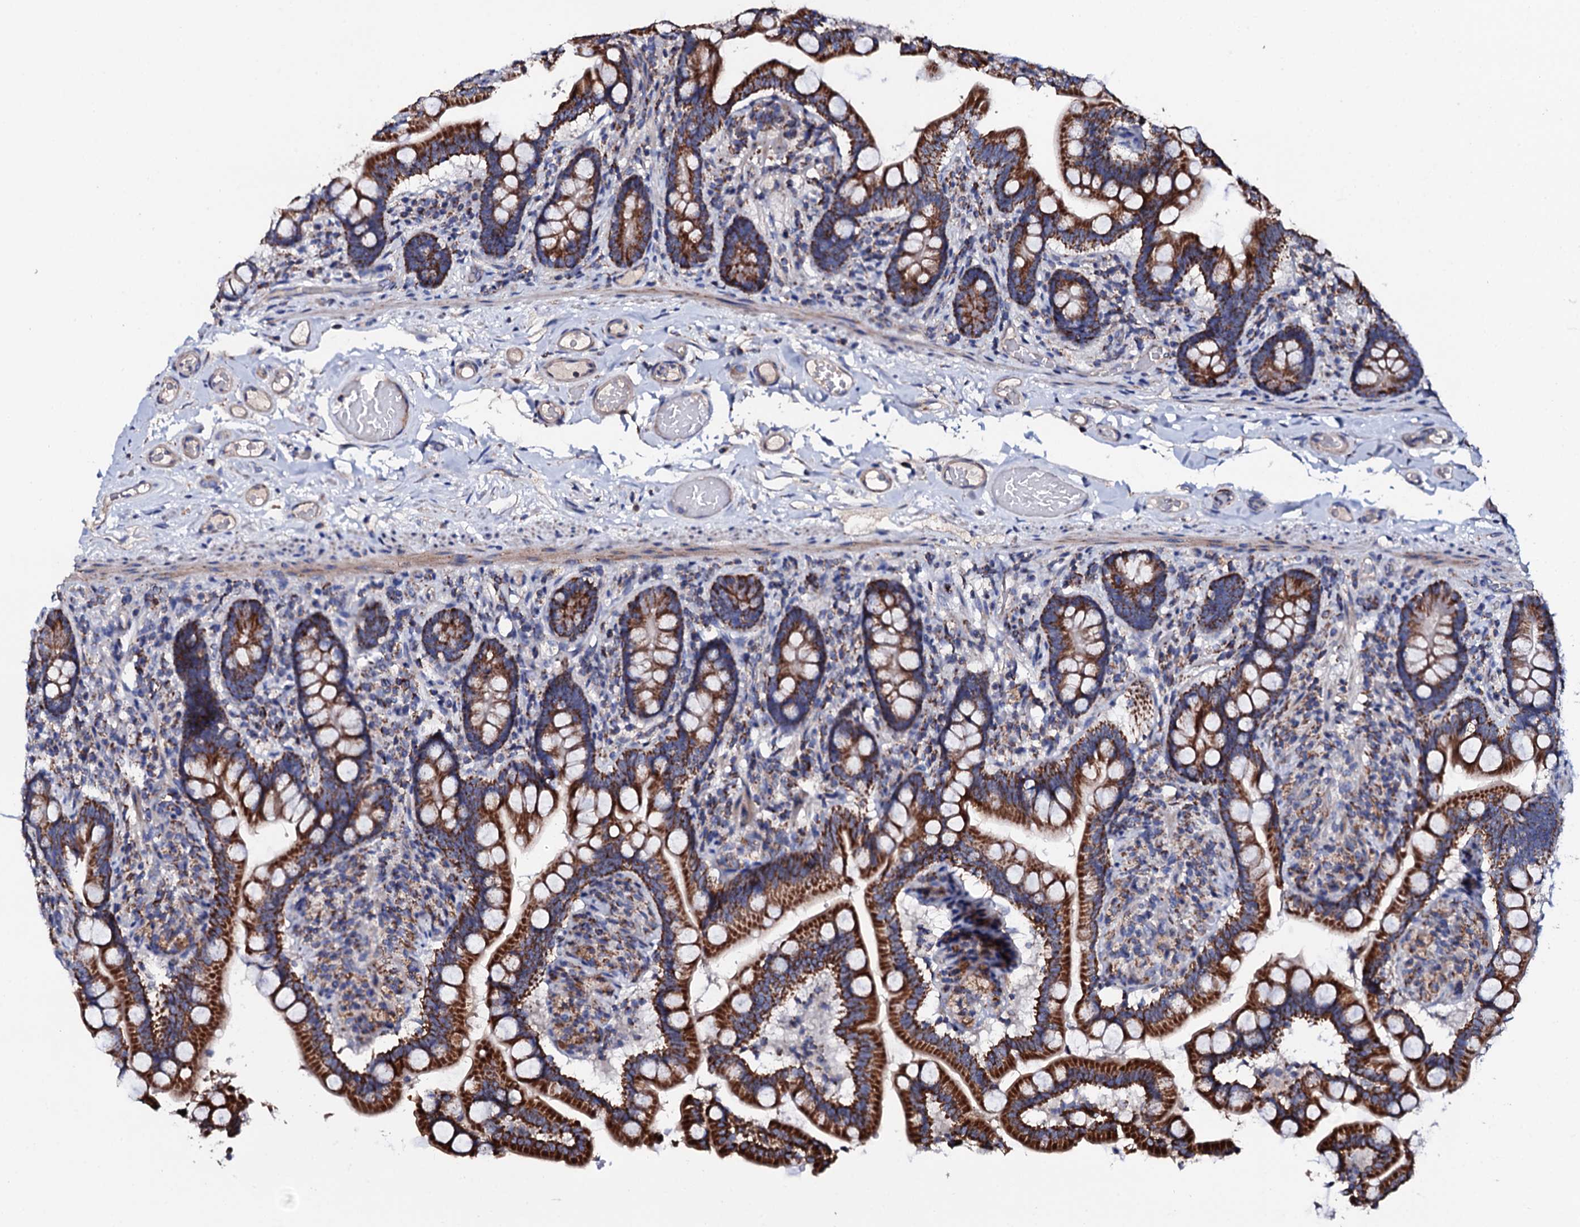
{"staining": {"intensity": "strong", "quantity": ">75%", "location": "cytoplasmic/membranous"}, "tissue": "small intestine", "cell_type": "Glandular cells", "image_type": "normal", "snomed": [{"axis": "morphology", "description": "Normal tissue, NOS"}, {"axis": "topography", "description": "Small intestine"}], "caption": "Immunohistochemistry histopathology image of benign human small intestine stained for a protein (brown), which shows high levels of strong cytoplasmic/membranous expression in approximately >75% of glandular cells.", "gene": "TCAF2C", "patient": {"sex": "female", "age": 64}}